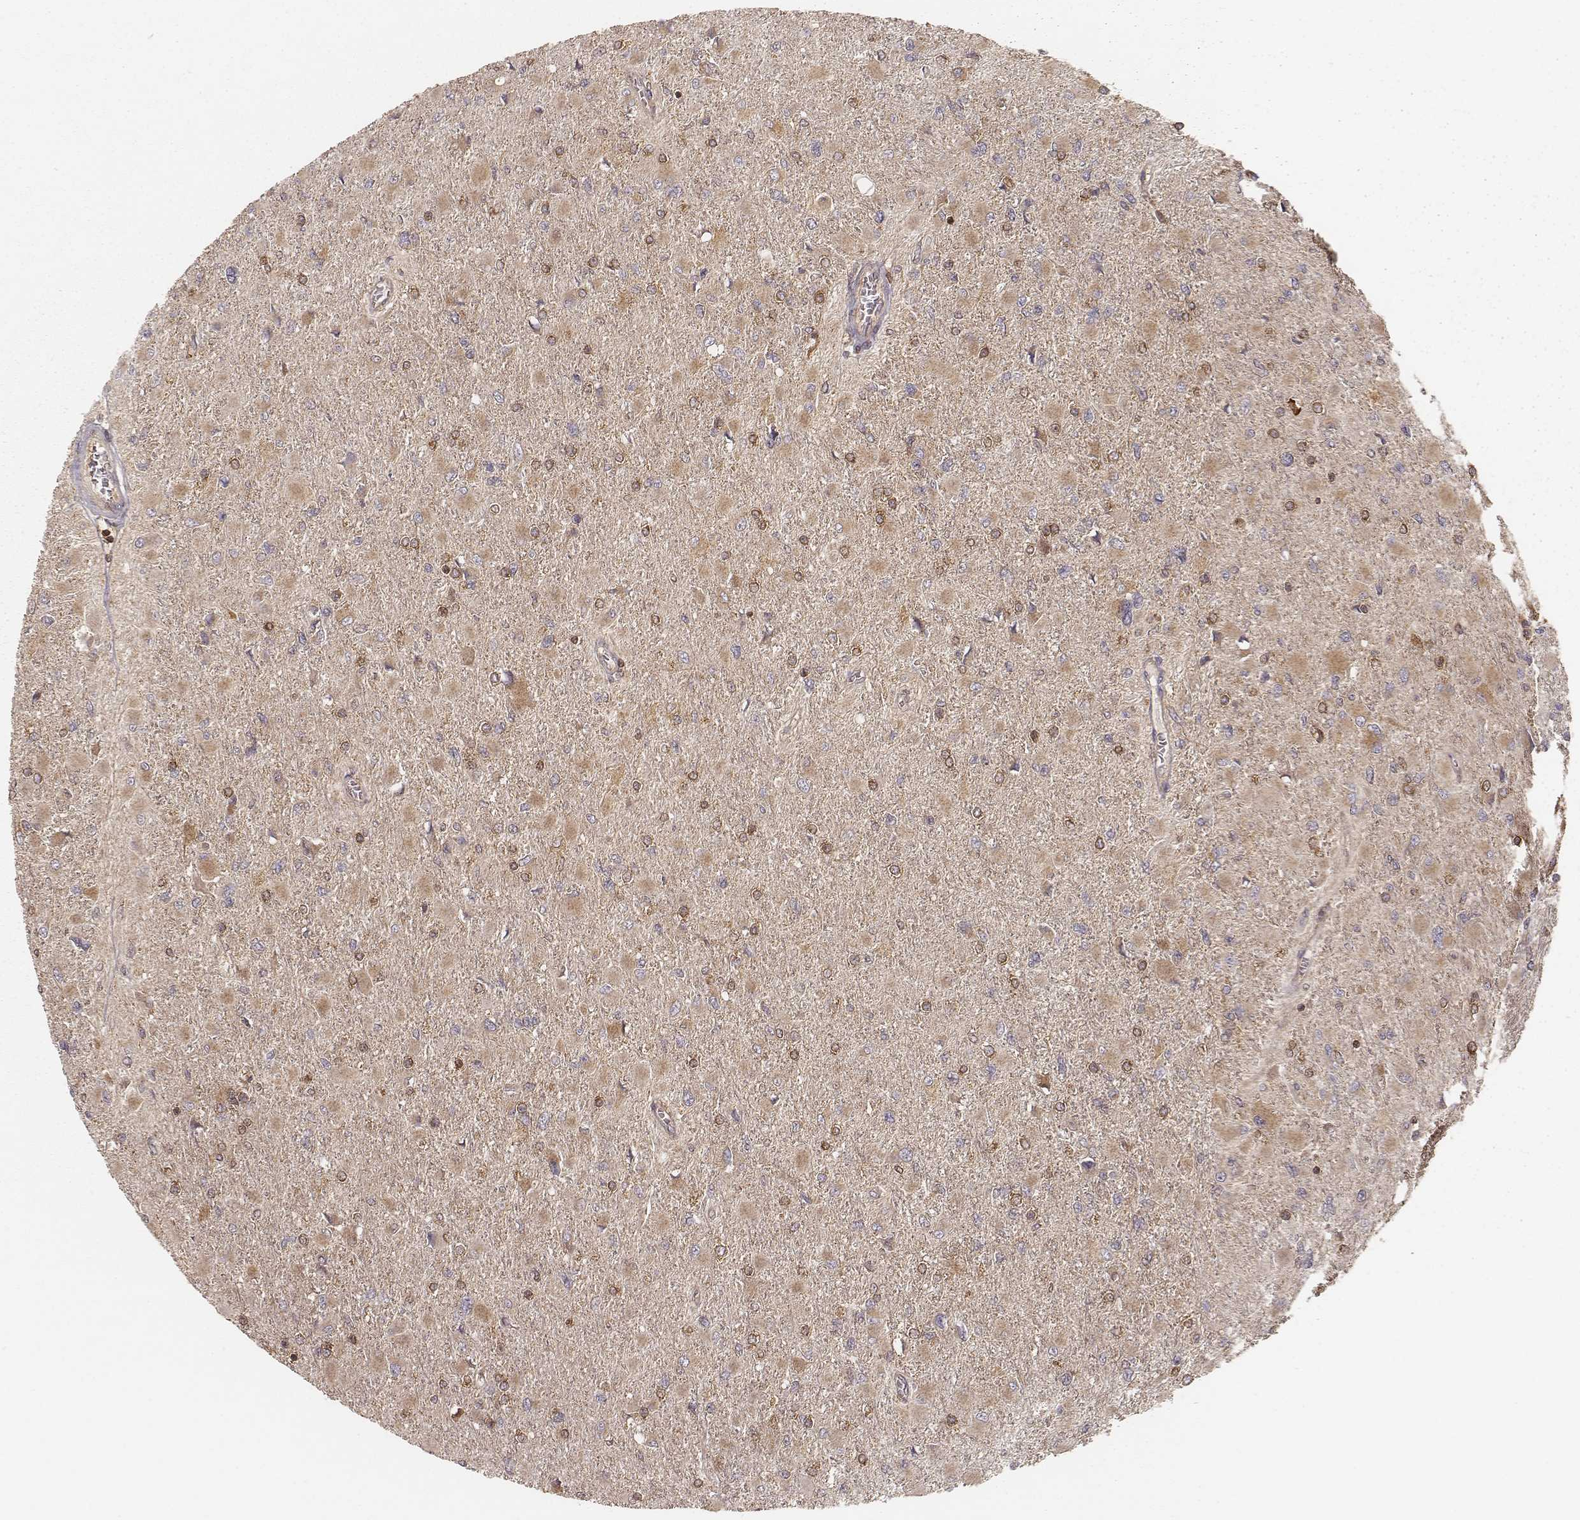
{"staining": {"intensity": "moderate", "quantity": ">75%", "location": "cytoplasmic/membranous"}, "tissue": "glioma", "cell_type": "Tumor cells", "image_type": "cancer", "snomed": [{"axis": "morphology", "description": "Glioma, malignant, High grade"}, {"axis": "topography", "description": "Cerebral cortex"}], "caption": "Brown immunohistochemical staining in human glioma shows moderate cytoplasmic/membranous positivity in approximately >75% of tumor cells.", "gene": "CARS1", "patient": {"sex": "female", "age": 36}}